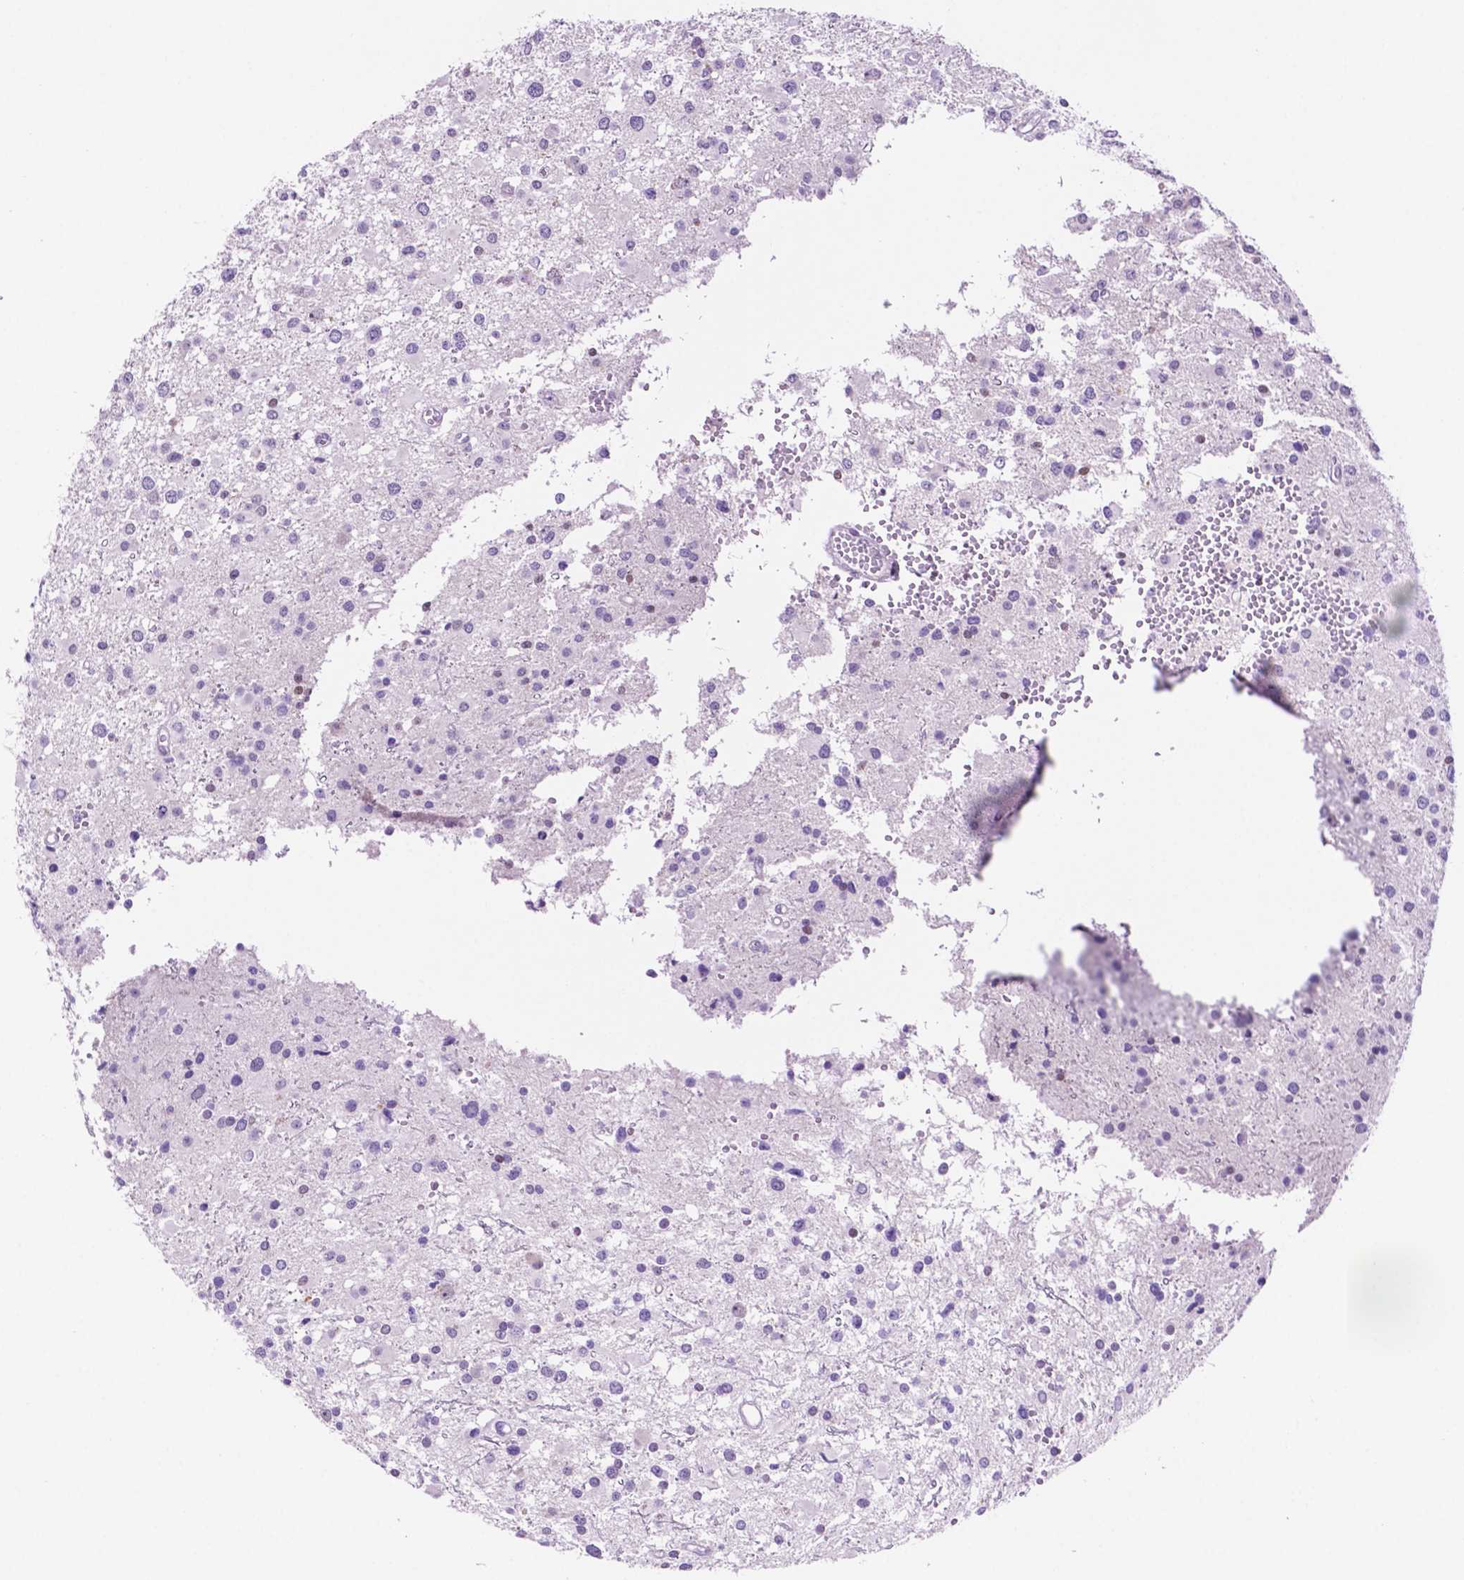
{"staining": {"intensity": "negative", "quantity": "none", "location": "none"}, "tissue": "glioma", "cell_type": "Tumor cells", "image_type": "cancer", "snomed": [{"axis": "morphology", "description": "Glioma, malignant, High grade"}, {"axis": "topography", "description": "Brain"}], "caption": "DAB (3,3'-diaminobenzidine) immunohistochemical staining of human glioma shows no significant expression in tumor cells.", "gene": "ACY3", "patient": {"sex": "male", "age": 54}}